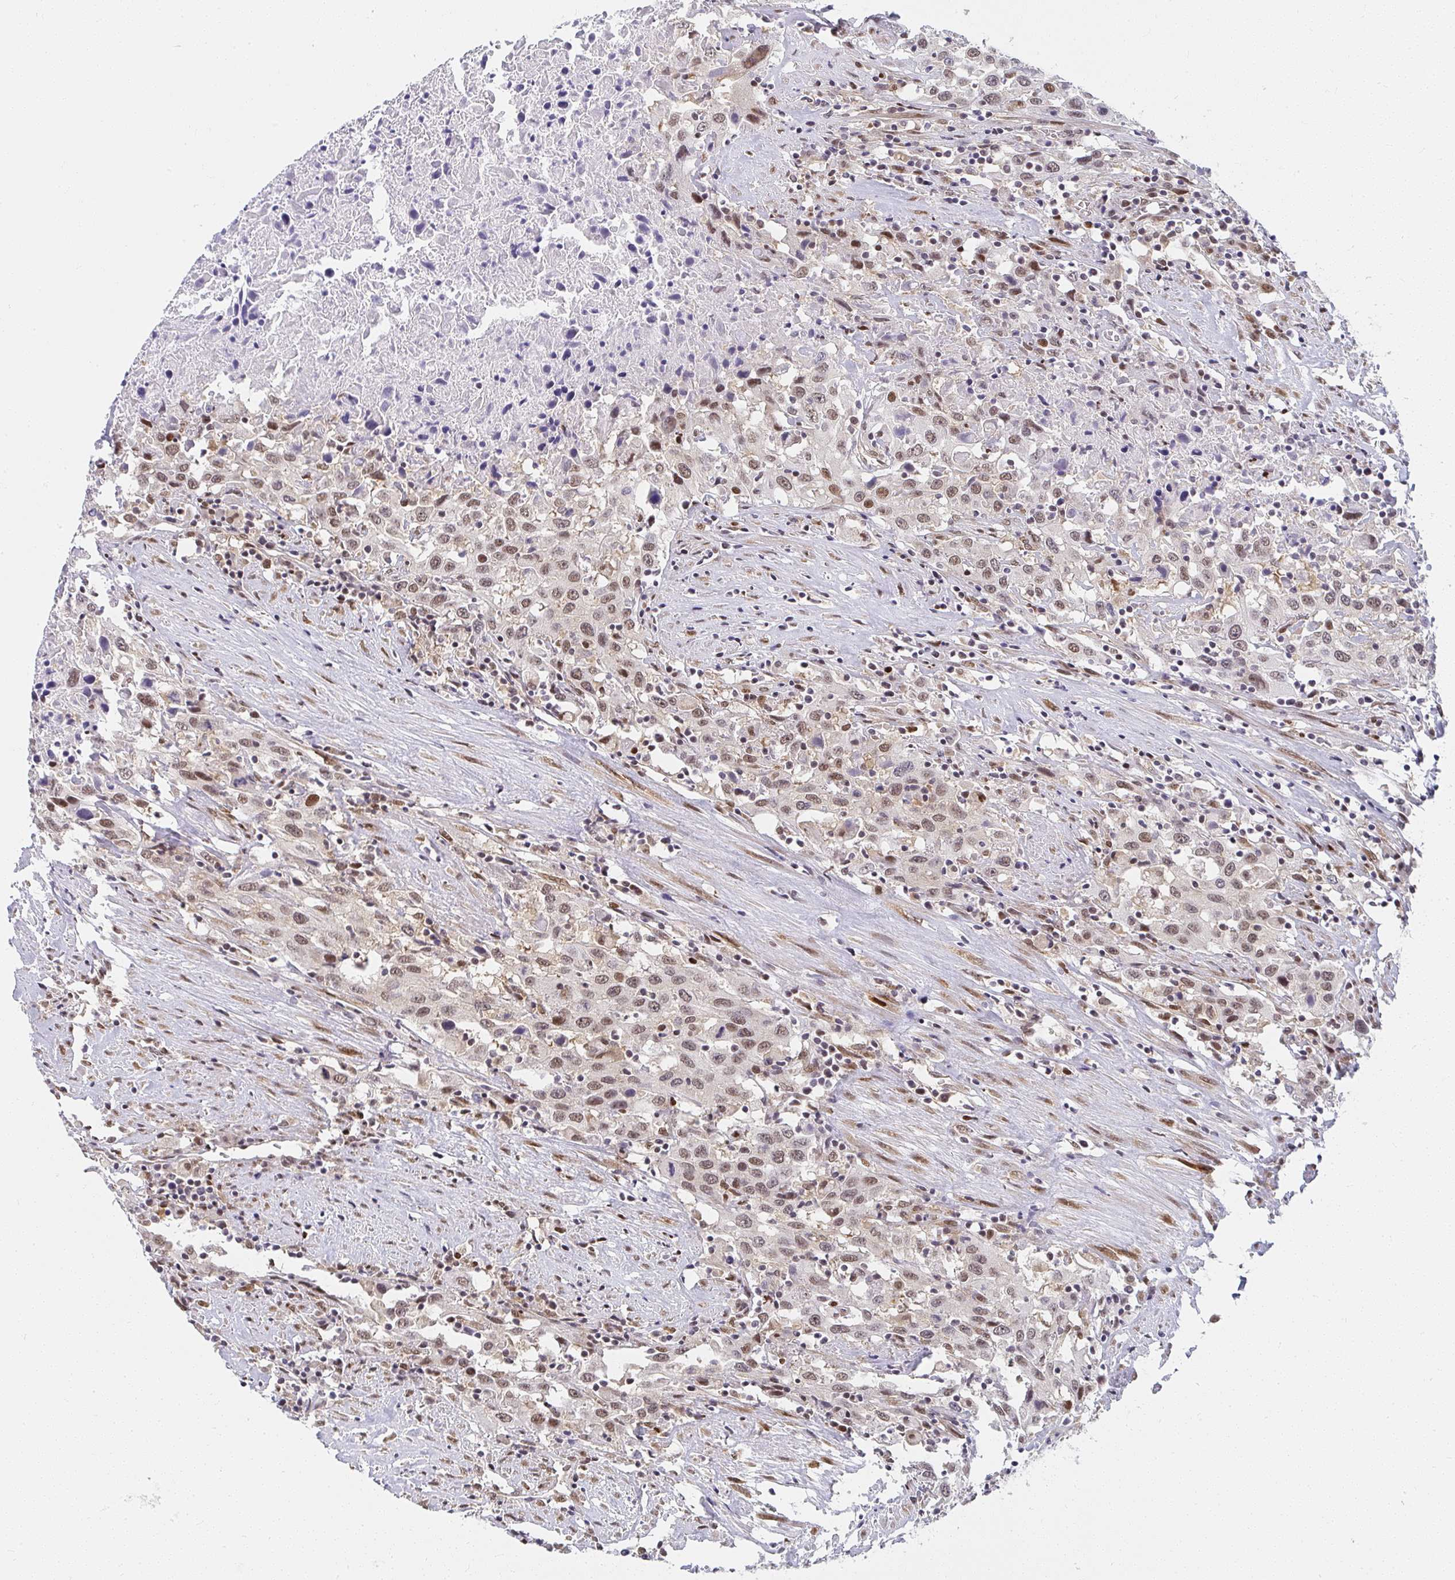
{"staining": {"intensity": "moderate", "quantity": "25%-75%", "location": "nuclear"}, "tissue": "urothelial cancer", "cell_type": "Tumor cells", "image_type": "cancer", "snomed": [{"axis": "morphology", "description": "Urothelial carcinoma, High grade"}, {"axis": "topography", "description": "Urinary bladder"}], "caption": "Urothelial cancer stained for a protein exhibits moderate nuclear positivity in tumor cells. Ihc stains the protein in brown and the nuclei are stained blue.", "gene": "SYNCRIP", "patient": {"sex": "male", "age": 61}}